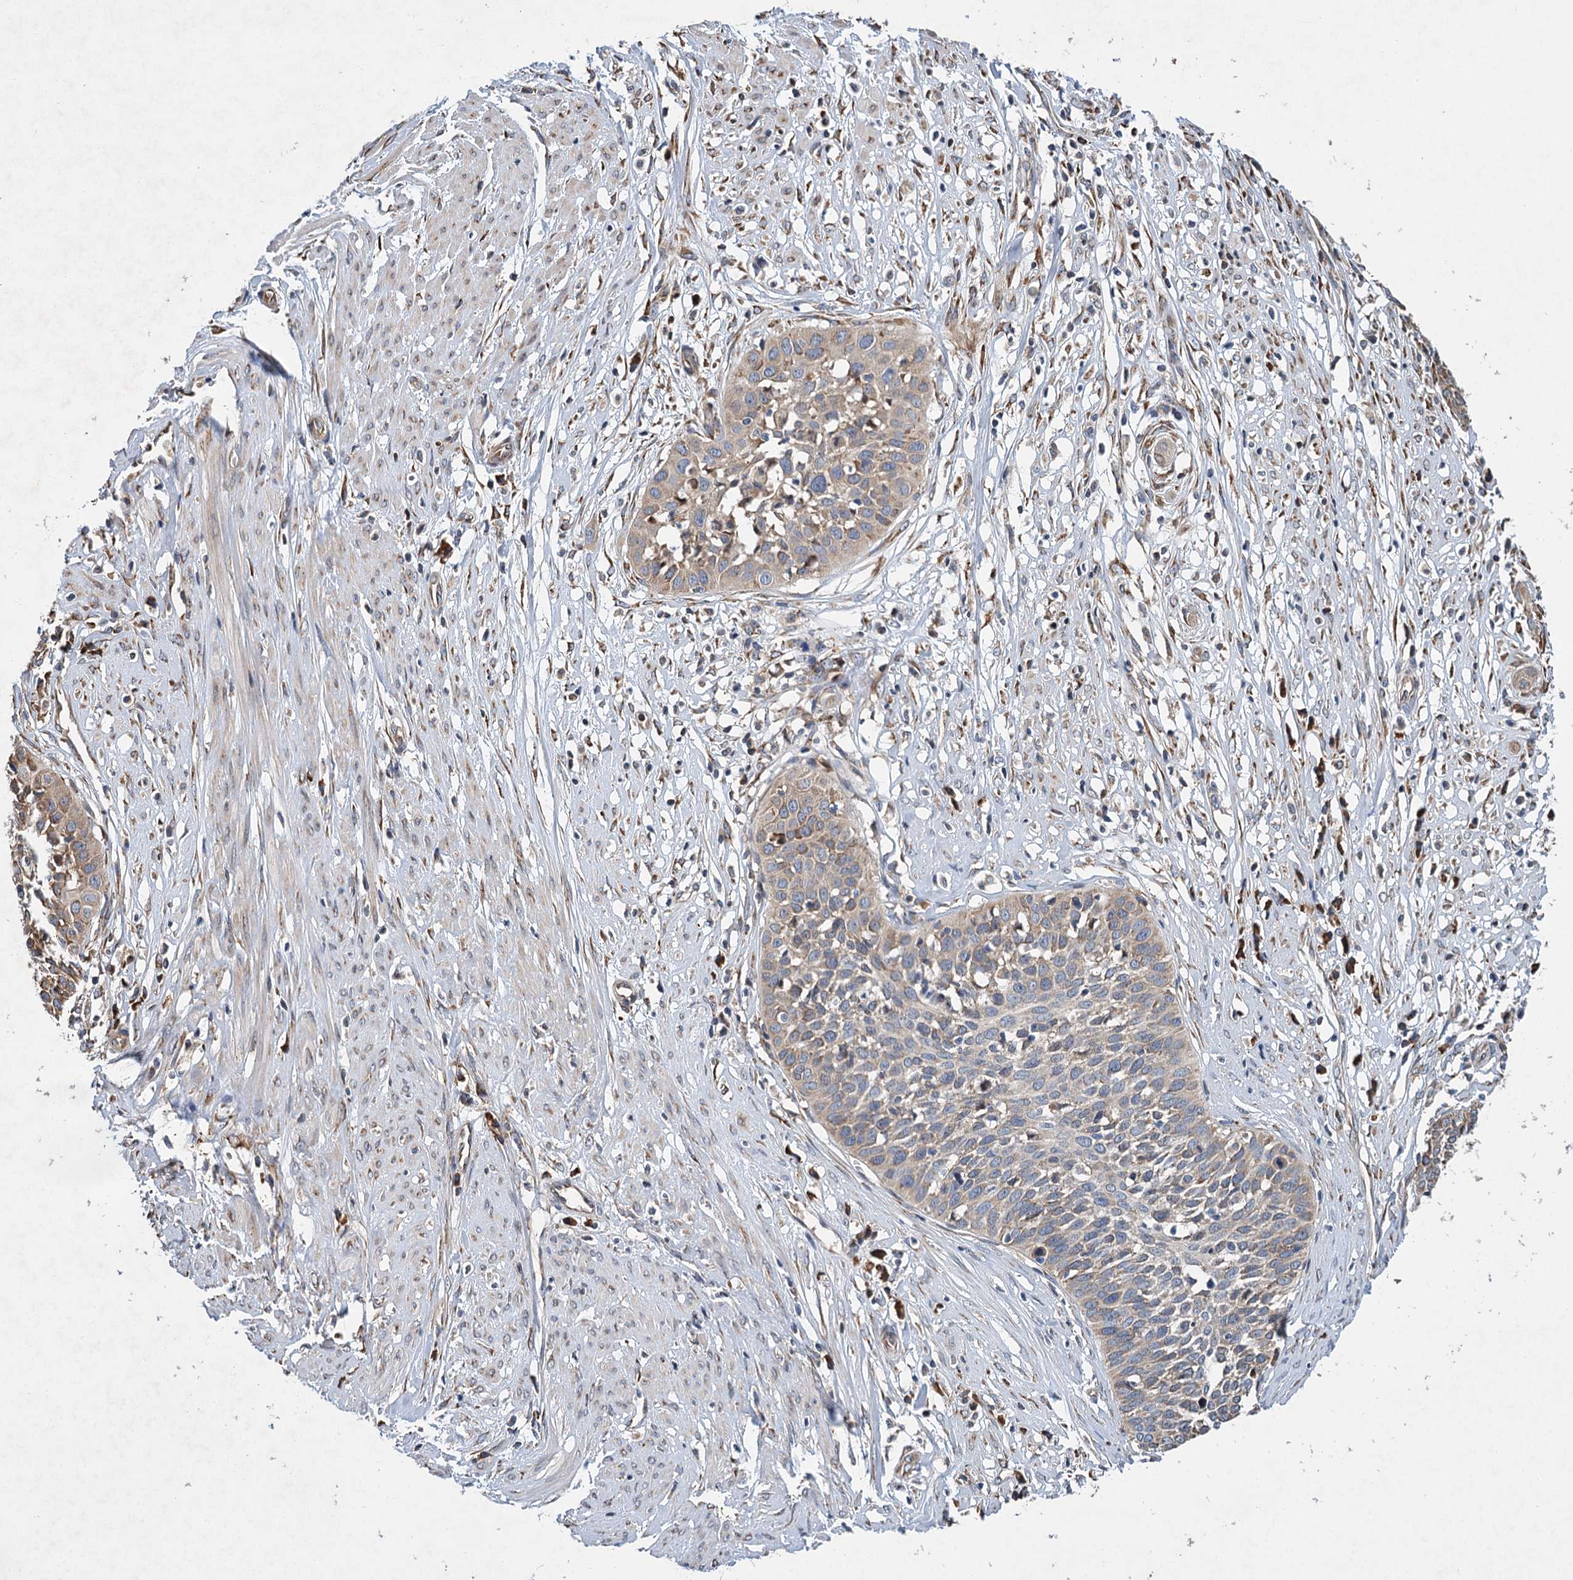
{"staining": {"intensity": "weak", "quantity": "25%-75%", "location": "cytoplasmic/membranous"}, "tissue": "cervical cancer", "cell_type": "Tumor cells", "image_type": "cancer", "snomed": [{"axis": "morphology", "description": "Squamous cell carcinoma, NOS"}, {"axis": "topography", "description": "Cervix"}], "caption": "The micrograph reveals staining of cervical squamous cell carcinoma, revealing weak cytoplasmic/membranous protein expression (brown color) within tumor cells.", "gene": "LINS1", "patient": {"sex": "female", "age": 34}}